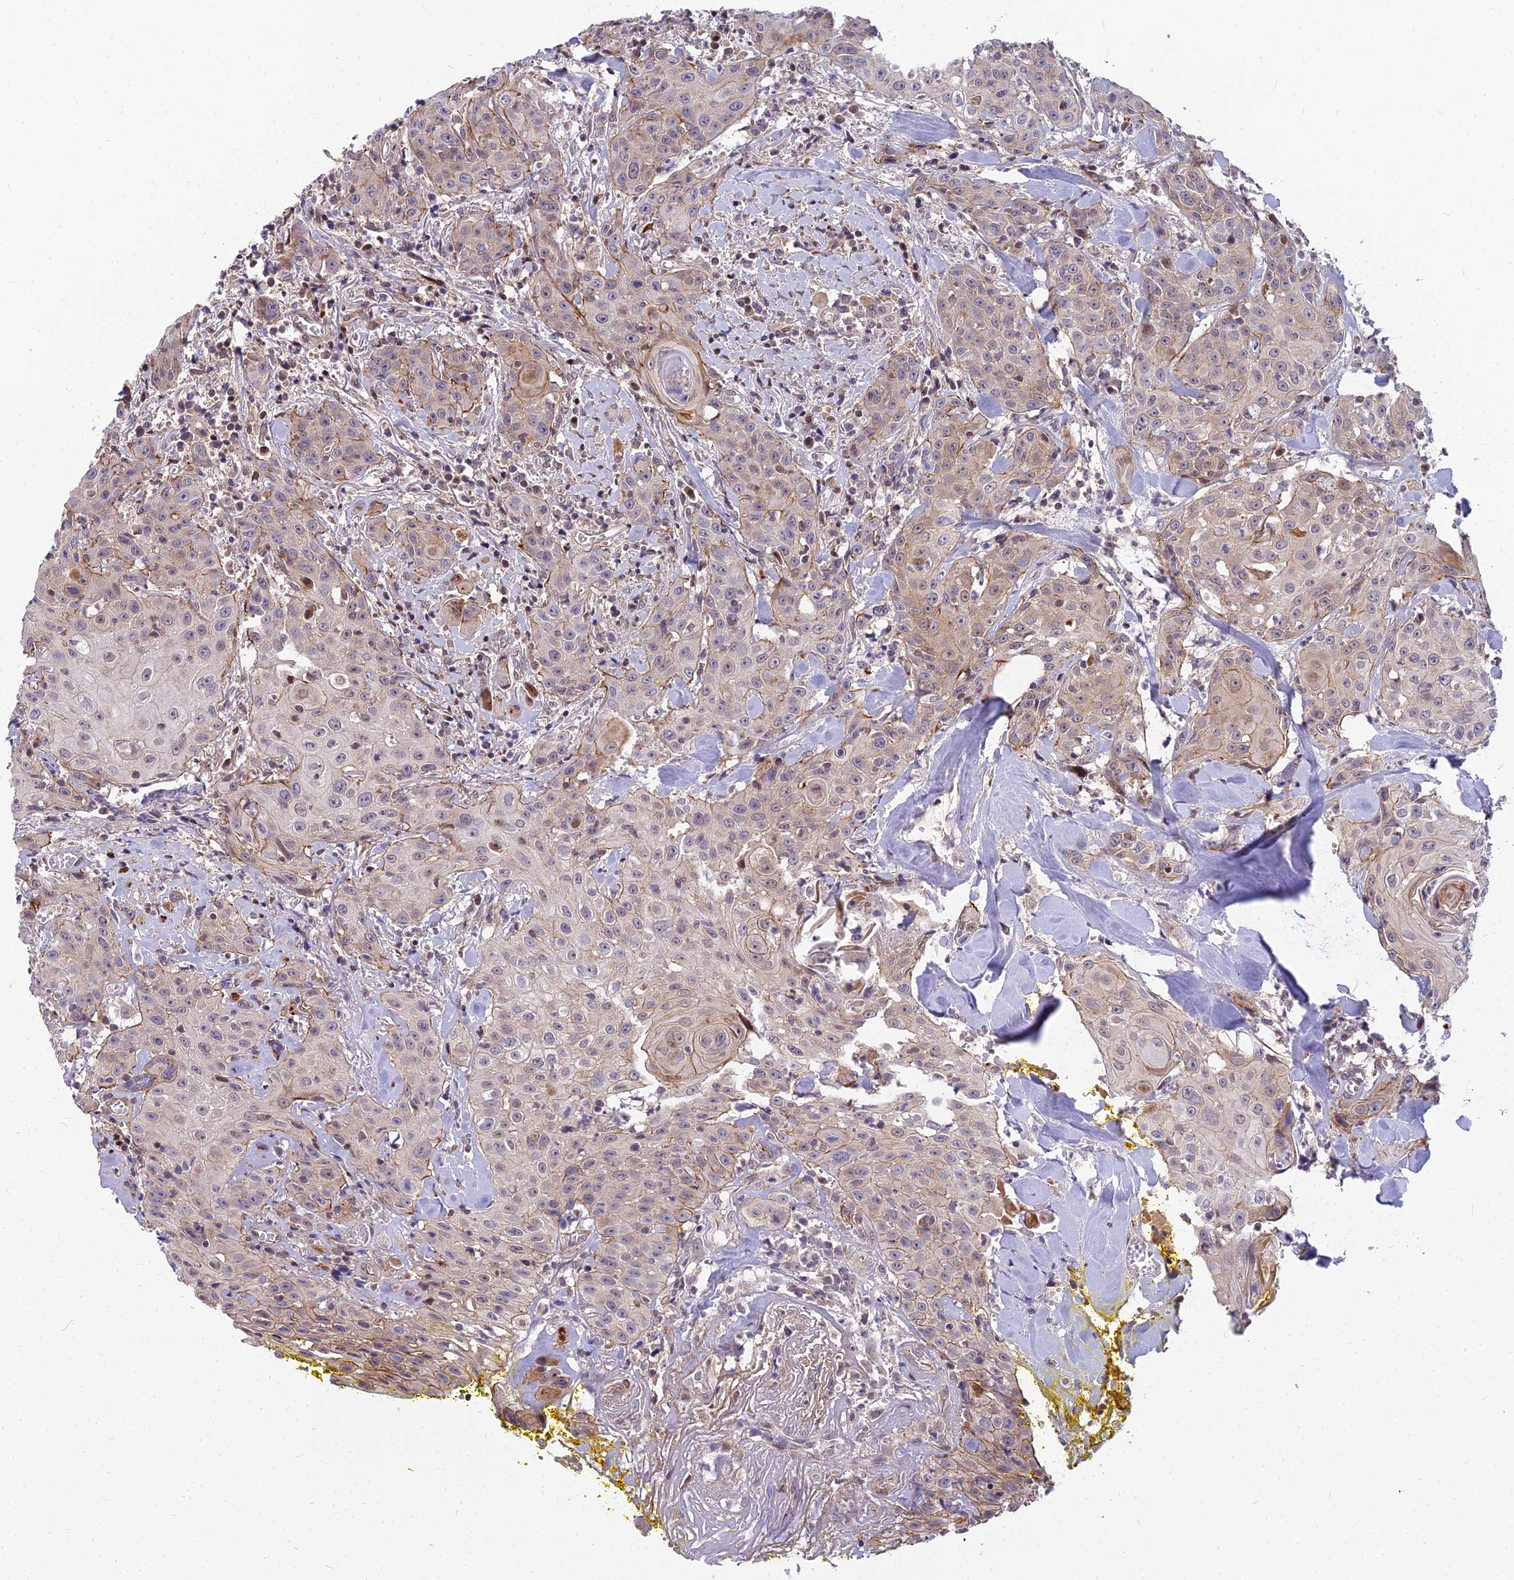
{"staining": {"intensity": "weak", "quantity": "25%-75%", "location": "cytoplasmic/membranous,nuclear"}, "tissue": "head and neck cancer", "cell_type": "Tumor cells", "image_type": "cancer", "snomed": [{"axis": "morphology", "description": "Squamous cell carcinoma, NOS"}, {"axis": "topography", "description": "Oral tissue"}, {"axis": "topography", "description": "Head-Neck"}], "caption": "This is a histology image of immunohistochemistry (IHC) staining of head and neck cancer, which shows weak positivity in the cytoplasmic/membranous and nuclear of tumor cells.", "gene": "GLYATL3", "patient": {"sex": "female", "age": 82}}